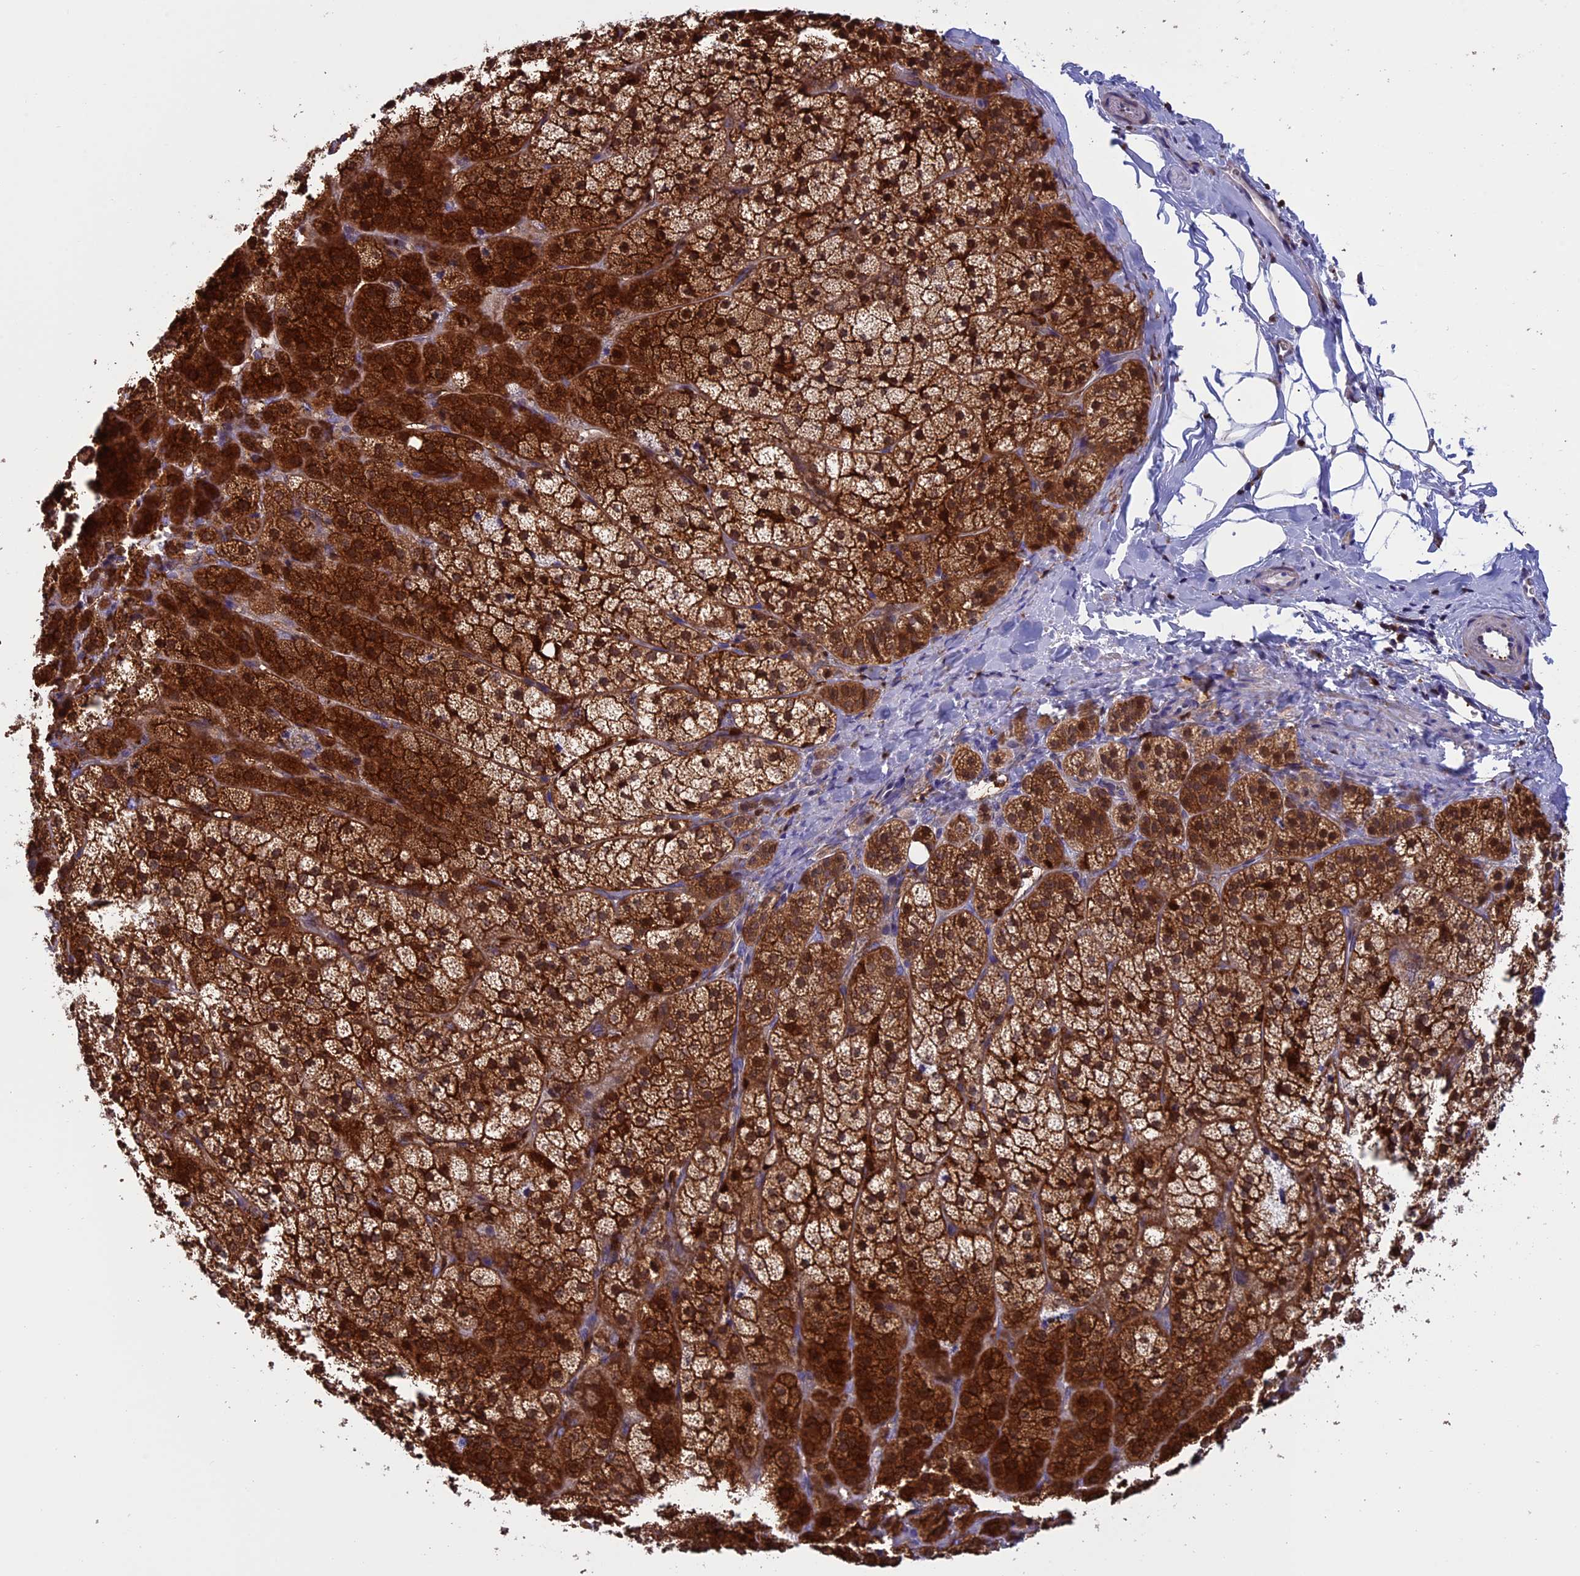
{"staining": {"intensity": "strong", "quantity": ">75%", "location": "cytoplasmic/membranous"}, "tissue": "adrenal gland", "cell_type": "Glandular cells", "image_type": "normal", "snomed": [{"axis": "morphology", "description": "Normal tissue, NOS"}, {"axis": "topography", "description": "Adrenal gland"}], "caption": "A brown stain labels strong cytoplasmic/membranous positivity of a protein in glandular cells of benign human adrenal gland. (Brightfield microscopy of DAB IHC at high magnification).", "gene": "ARHGAP18", "patient": {"sex": "female", "age": 44}}